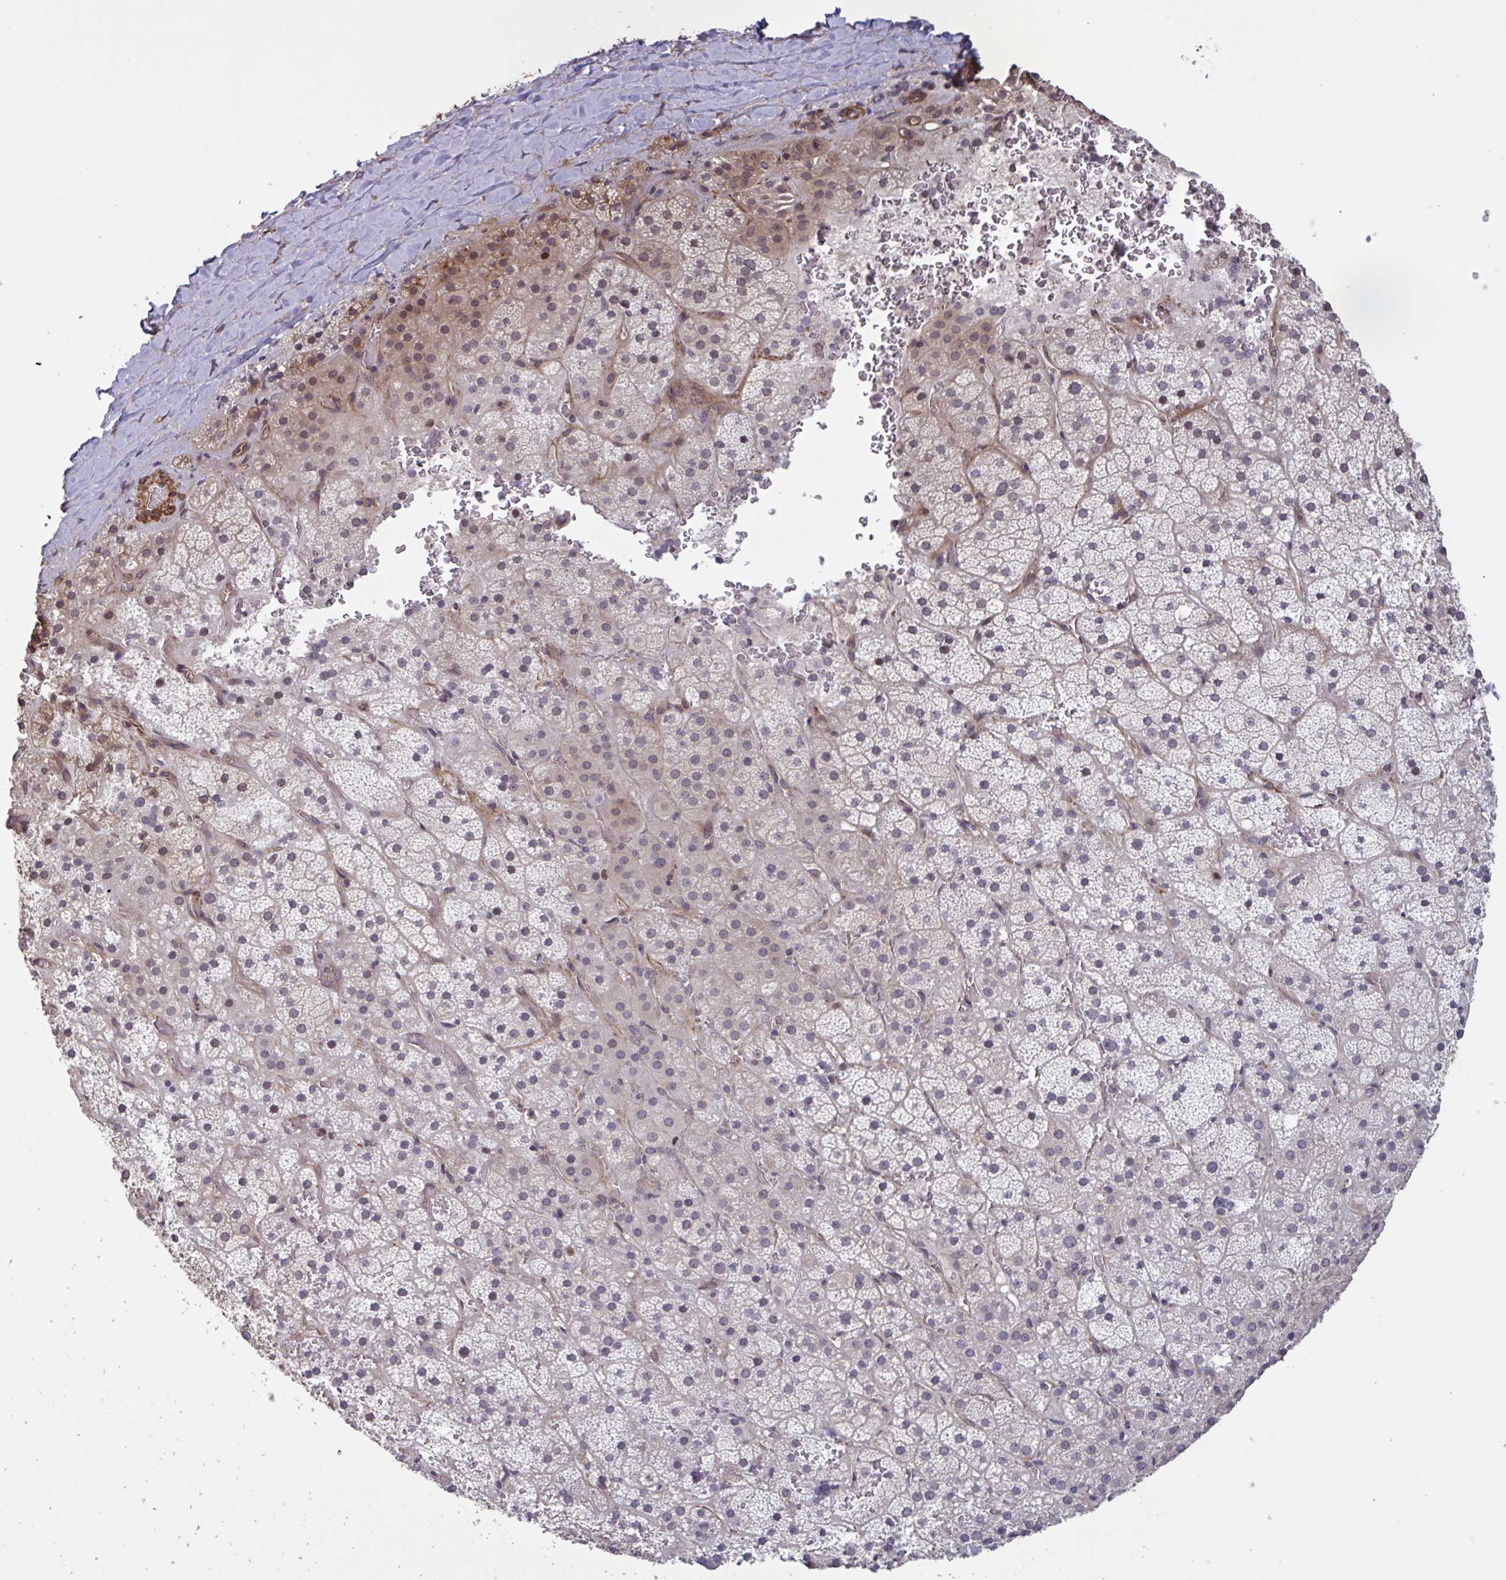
{"staining": {"intensity": "moderate", "quantity": "<25%", "location": "nuclear"}, "tissue": "adrenal gland", "cell_type": "Glandular cells", "image_type": "normal", "snomed": [{"axis": "morphology", "description": "Normal tissue, NOS"}, {"axis": "topography", "description": "Adrenal gland"}], "caption": "Immunohistochemistry (IHC) (DAB (3,3'-diaminobenzidine)) staining of unremarkable adrenal gland reveals moderate nuclear protein expression in about <25% of glandular cells. The protein is shown in brown color, while the nuclei are stained blue.", "gene": "IPO5", "patient": {"sex": "male", "age": 57}}